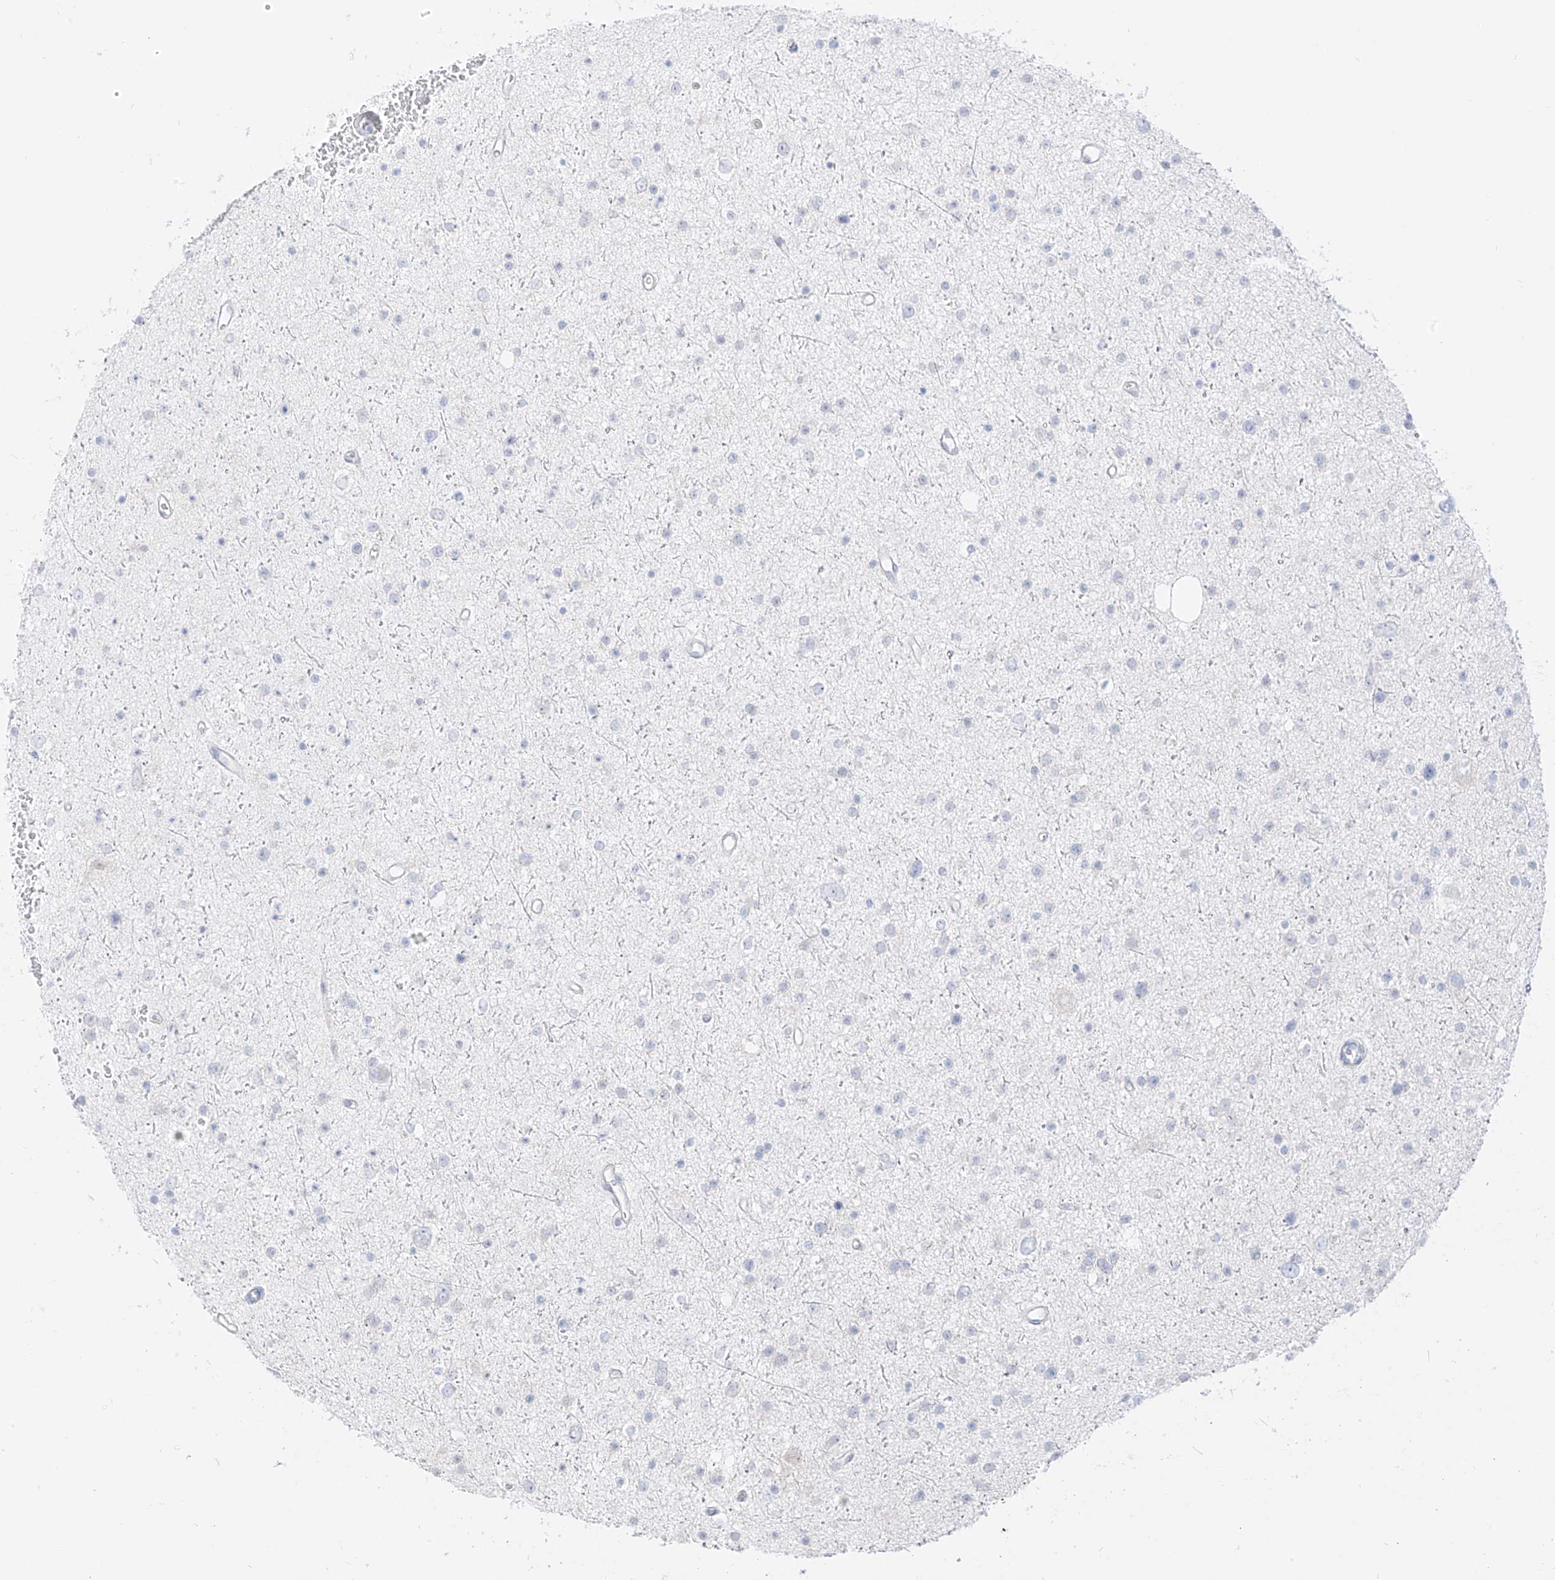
{"staining": {"intensity": "negative", "quantity": "none", "location": "none"}, "tissue": "glioma", "cell_type": "Tumor cells", "image_type": "cancer", "snomed": [{"axis": "morphology", "description": "Glioma, malignant, Low grade"}, {"axis": "topography", "description": "Brain"}], "caption": "The image shows no staining of tumor cells in malignant low-grade glioma. (DAB (3,3'-diaminobenzidine) IHC visualized using brightfield microscopy, high magnification).", "gene": "SYTL3", "patient": {"sex": "female", "age": 37}}